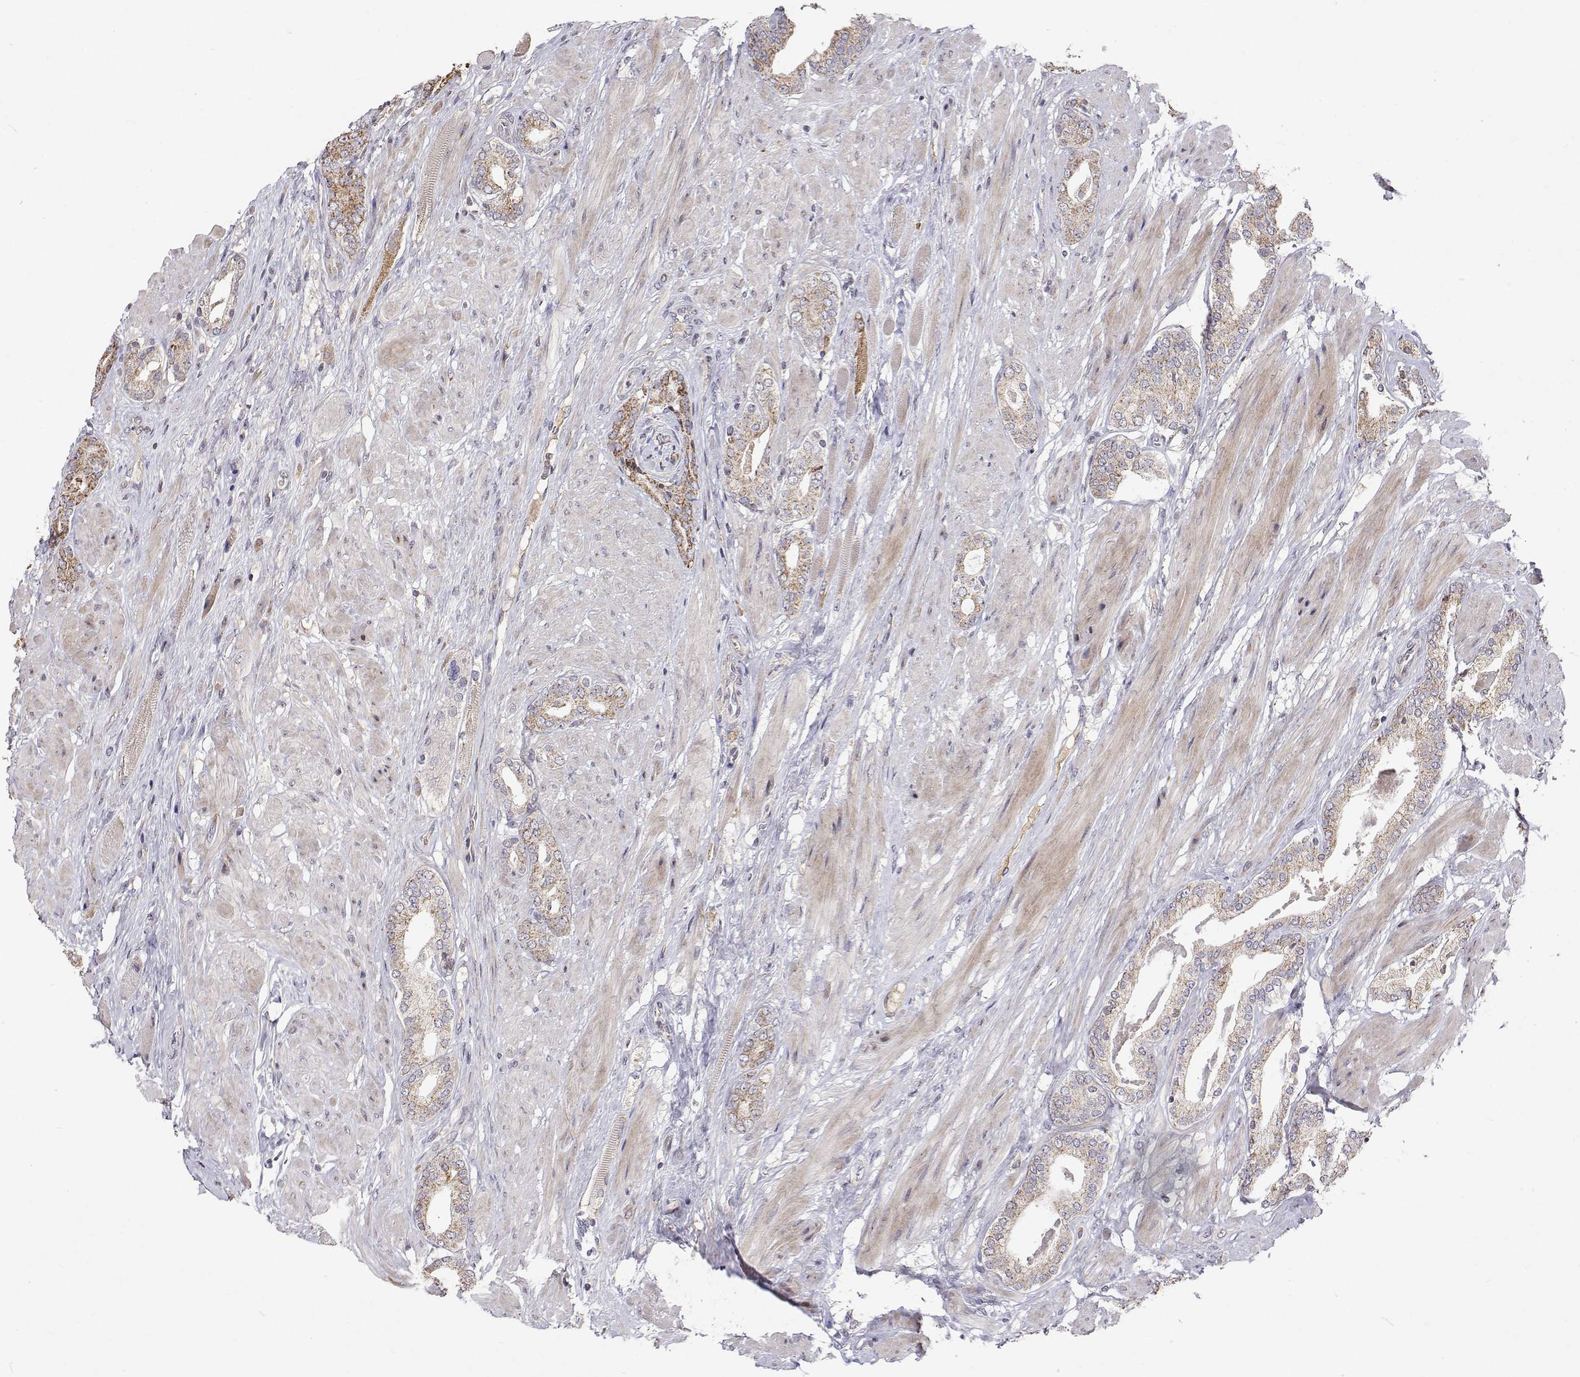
{"staining": {"intensity": "strong", "quantity": "<25%", "location": "cytoplasmic/membranous"}, "tissue": "prostate cancer", "cell_type": "Tumor cells", "image_type": "cancer", "snomed": [{"axis": "morphology", "description": "Adenocarcinoma, High grade"}, {"axis": "topography", "description": "Prostate"}], "caption": "This is a photomicrograph of IHC staining of adenocarcinoma (high-grade) (prostate), which shows strong positivity in the cytoplasmic/membranous of tumor cells.", "gene": "MRPL3", "patient": {"sex": "male", "age": 56}}